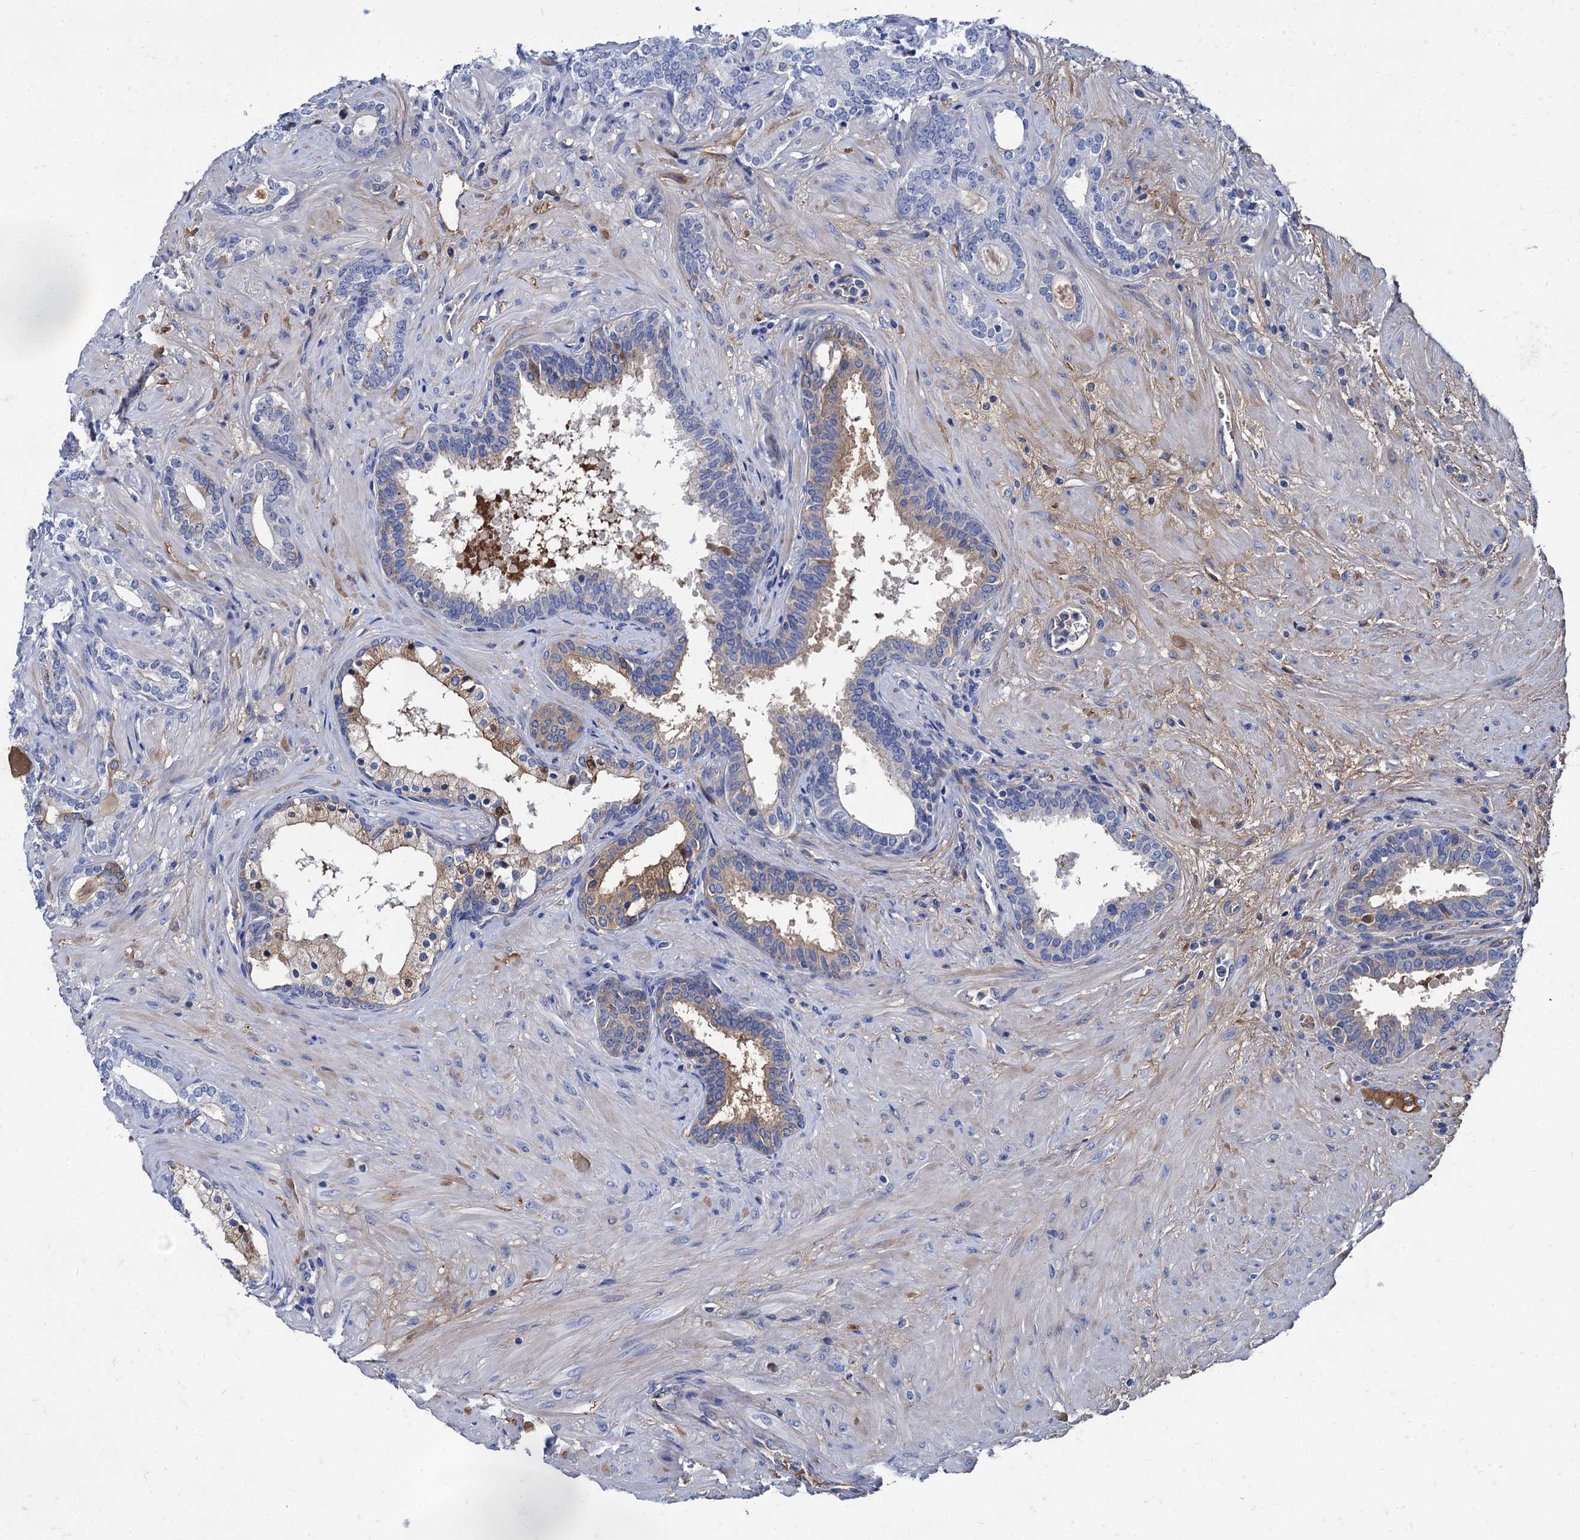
{"staining": {"intensity": "weak", "quantity": "<25%", "location": "cytoplasmic/membranous"}, "tissue": "prostate cancer", "cell_type": "Tumor cells", "image_type": "cancer", "snomed": [{"axis": "morphology", "description": "Adenocarcinoma, High grade"}, {"axis": "topography", "description": "Prostate"}], "caption": "Protein analysis of prostate high-grade adenocarcinoma reveals no significant positivity in tumor cells.", "gene": "TMEM72", "patient": {"sex": "male", "age": 60}}